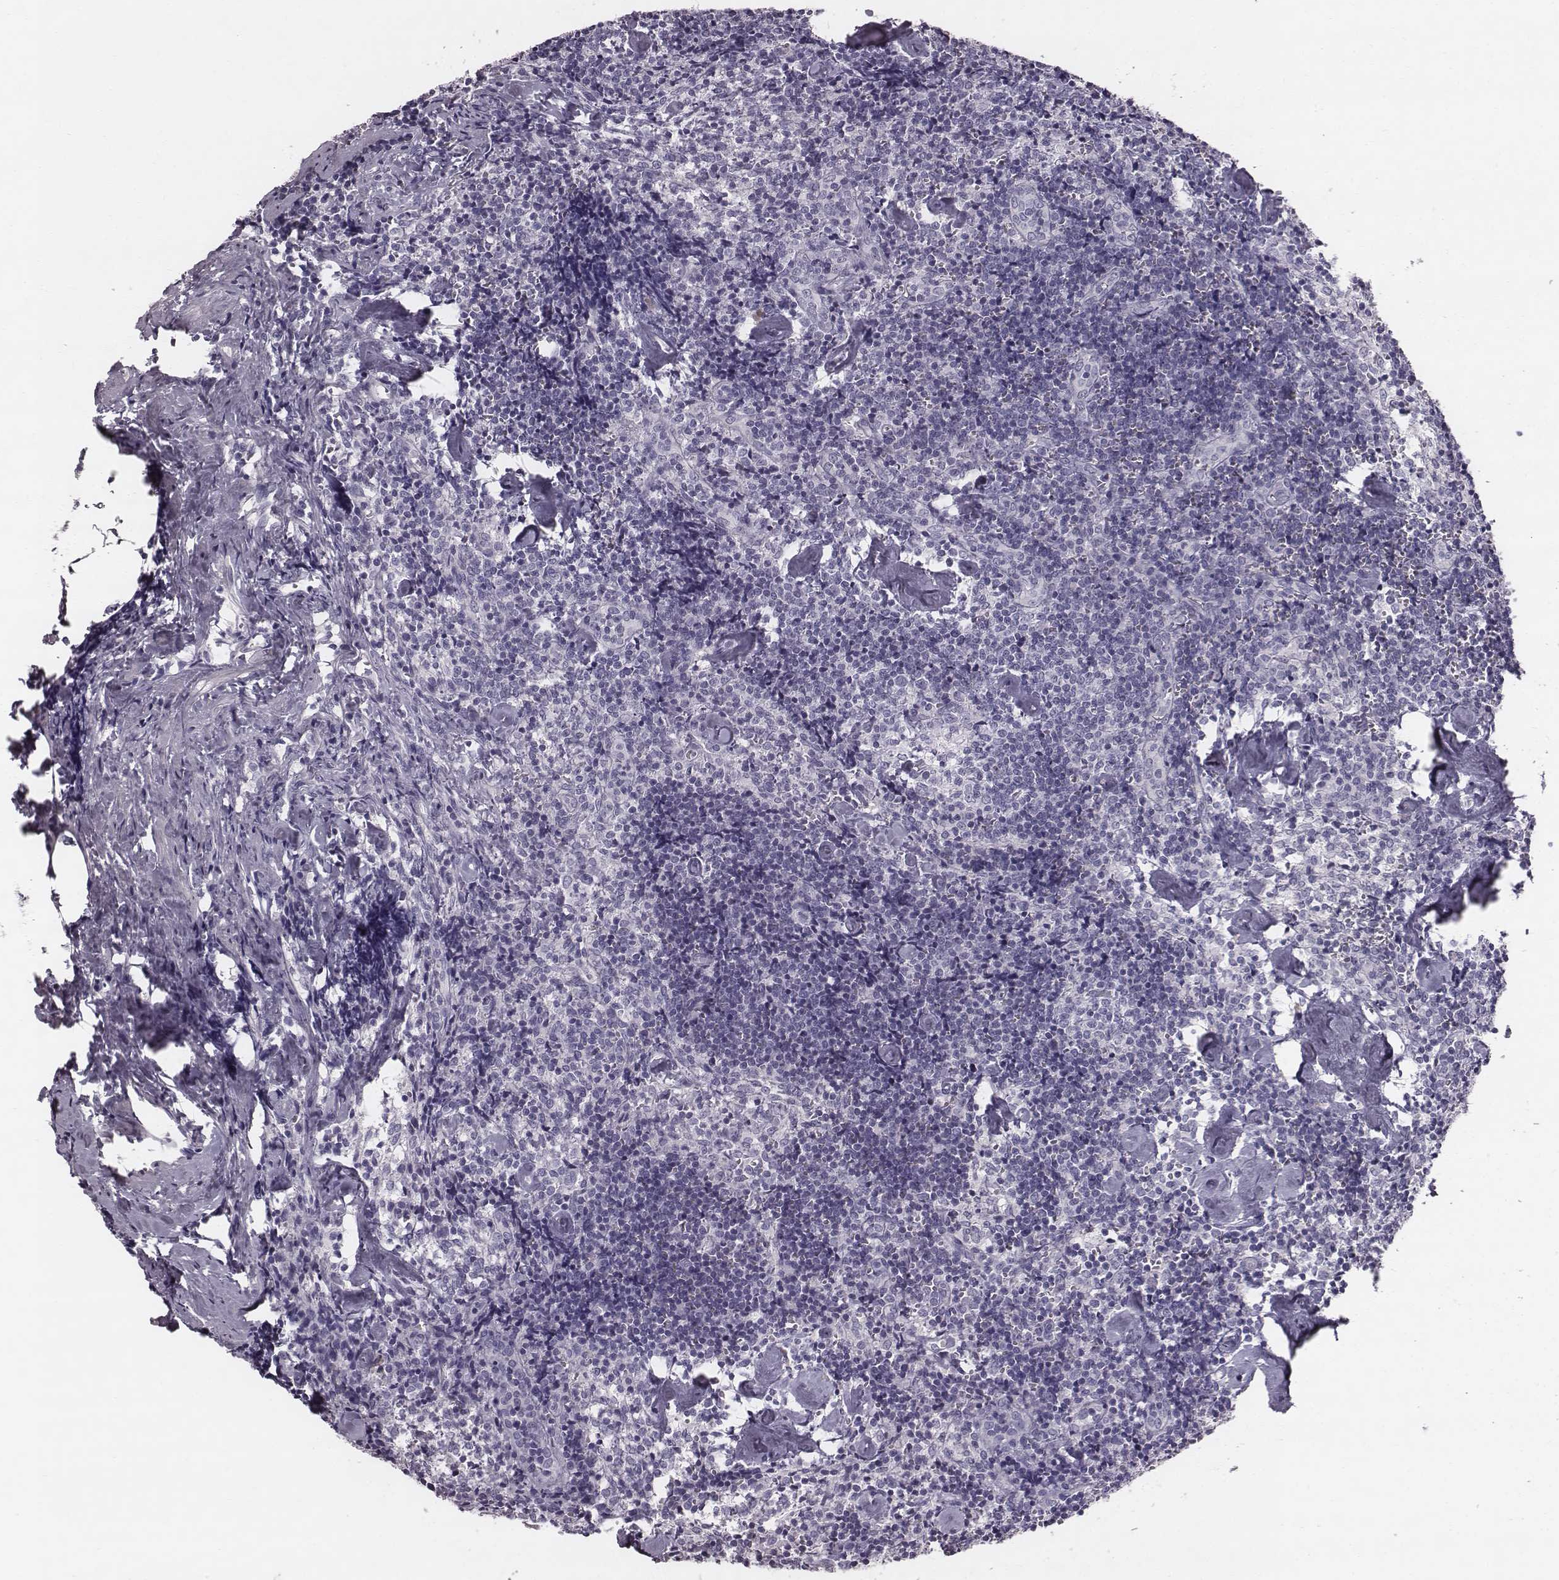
{"staining": {"intensity": "negative", "quantity": "none", "location": "none"}, "tissue": "lymph node", "cell_type": "Germinal center cells", "image_type": "normal", "snomed": [{"axis": "morphology", "description": "Normal tissue, NOS"}, {"axis": "topography", "description": "Lymph node"}], "caption": "Immunohistochemistry (IHC) of benign human lymph node demonstrates no staining in germinal center cells.", "gene": "ENSG00000284762", "patient": {"sex": "female", "age": 50}}